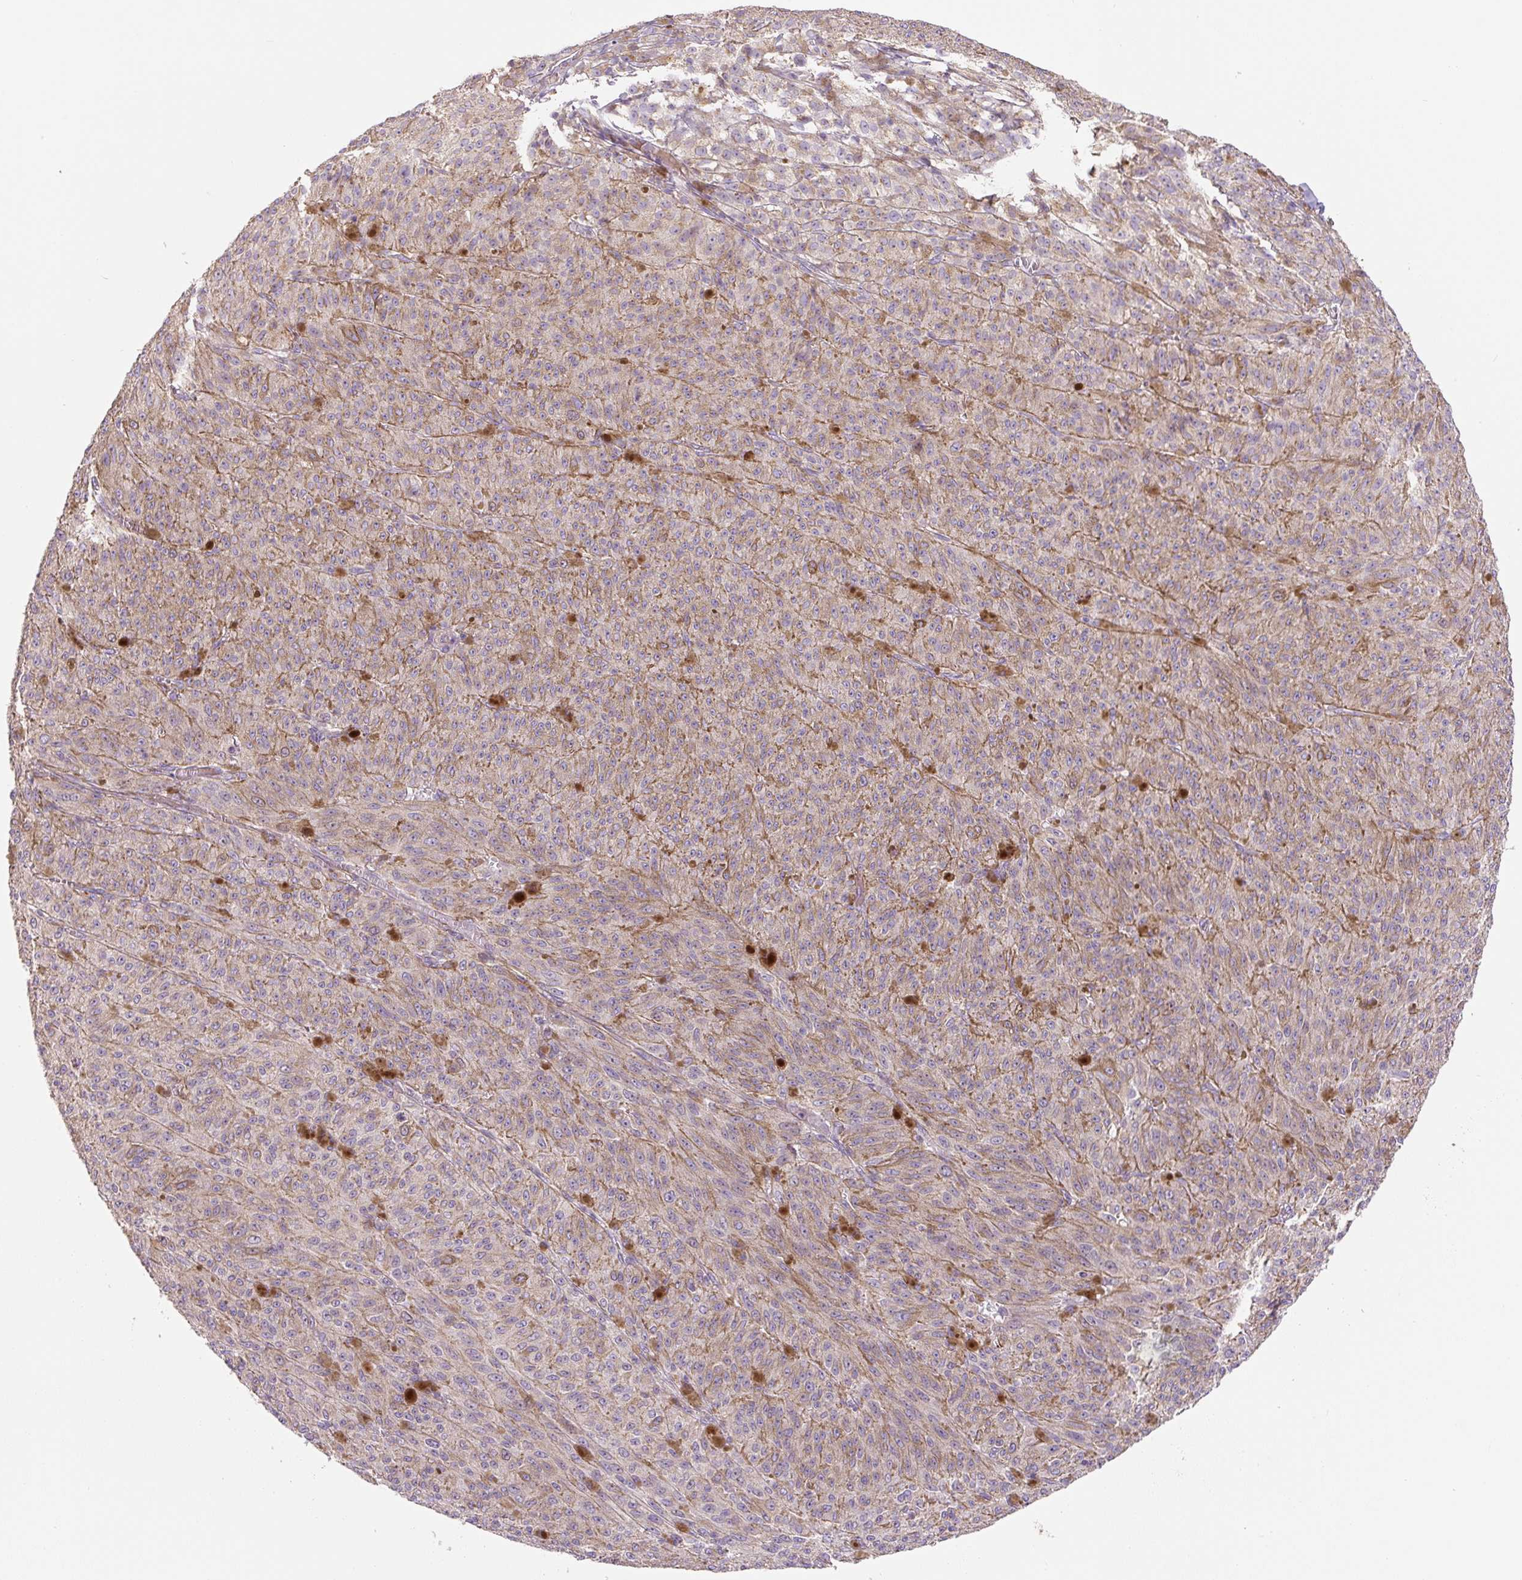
{"staining": {"intensity": "negative", "quantity": "none", "location": "none"}, "tissue": "melanoma", "cell_type": "Tumor cells", "image_type": "cancer", "snomed": [{"axis": "morphology", "description": "Malignant melanoma, NOS"}, {"axis": "topography", "description": "Skin"}], "caption": "IHC image of malignant melanoma stained for a protein (brown), which displays no positivity in tumor cells.", "gene": "CCNI2", "patient": {"sex": "female", "age": 52}}